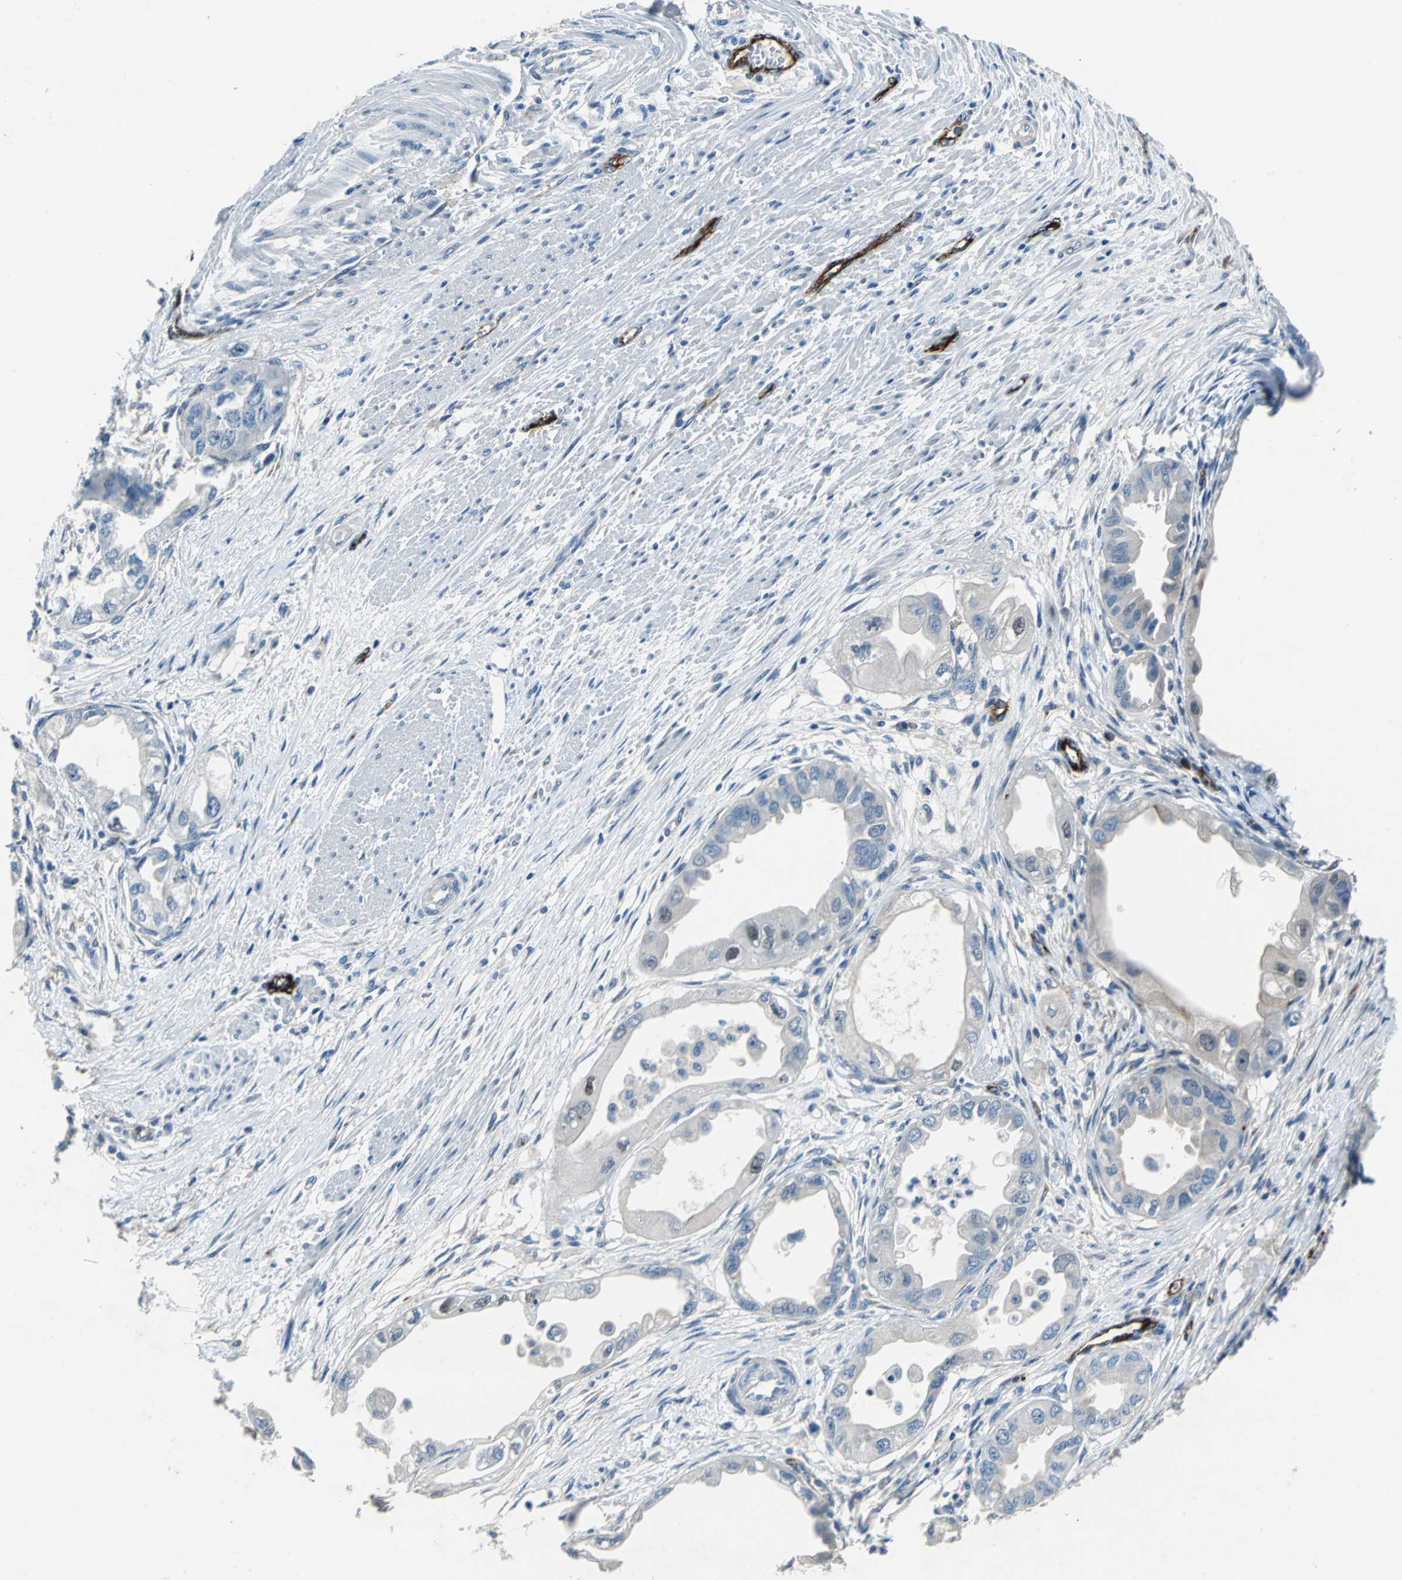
{"staining": {"intensity": "weak", "quantity": "<25%", "location": "cytoplasmic/membranous,nuclear"}, "tissue": "endometrial cancer", "cell_type": "Tumor cells", "image_type": "cancer", "snomed": [{"axis": "morphology", "description": "Adenocarcinoma, NOS"}, {"axis": "topography", "description": "Endometrium"}], "caption": "Immunohistochemistry of human endometrial cancer (adenocarcinoma) displays no expression in tumor cells.", "gene": "SELP", "patient": {"sex": "female", "age": 67}}